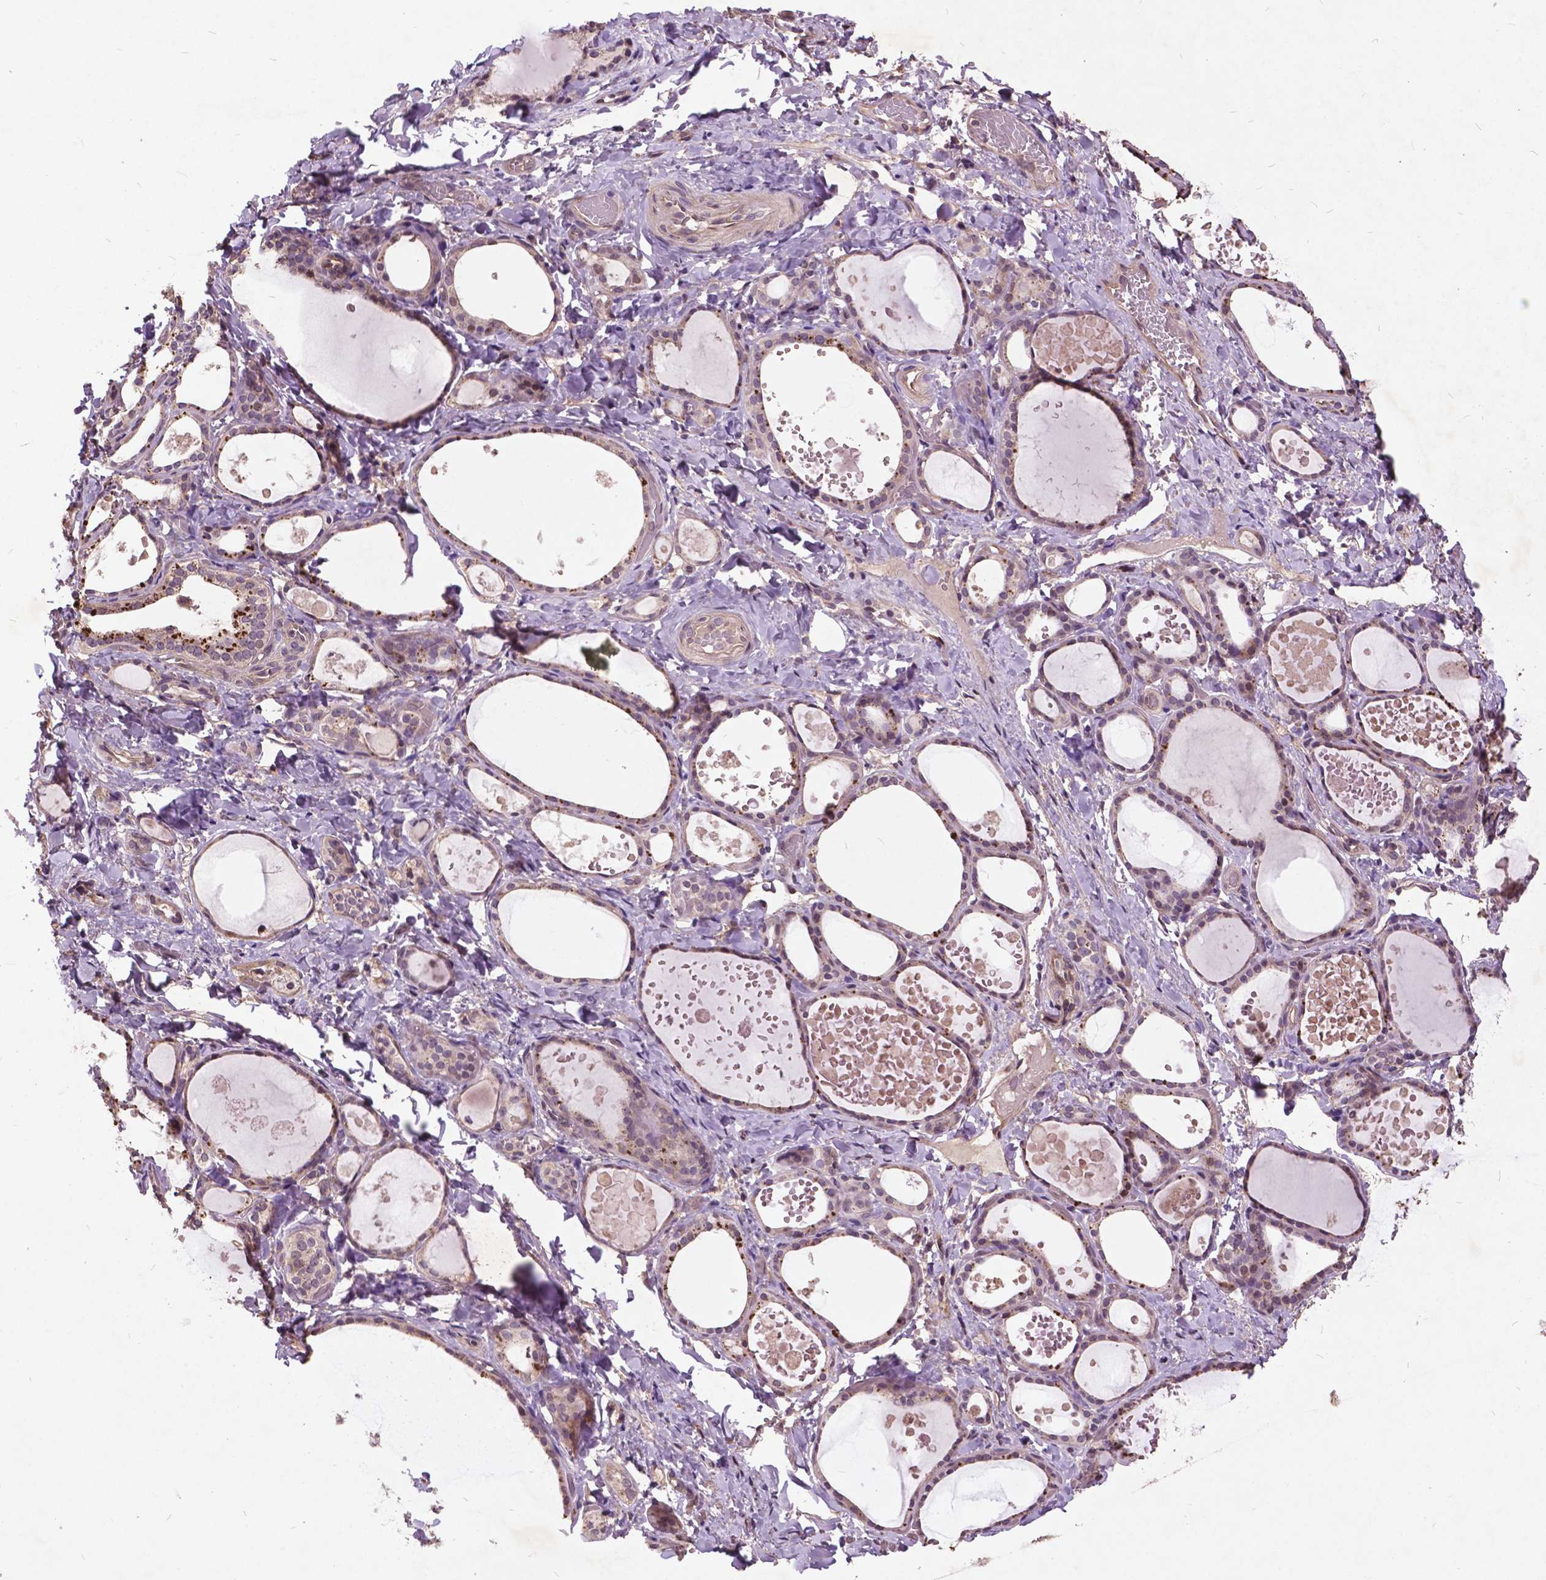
{"staining": {"intensity": "strong", "quantity": "<25%", "location": "cytoplasmic/membranous"}, "tissue": "thyroid gland", "cell_type": "Glandular cells", "image_type": "normal", "snomed": [{"axis": "morphology", "description": "Normal tissue, NOS"}, {"axis": "topography", "description": "Thyroid gland"}], "caption": "Glandular cells display strong cytoplasmic/membranous positivity in approximately <25% of cells in benign thyroid gland.", "gene": "AP1S3", "patient": {"sex": "female", "age": 56}}